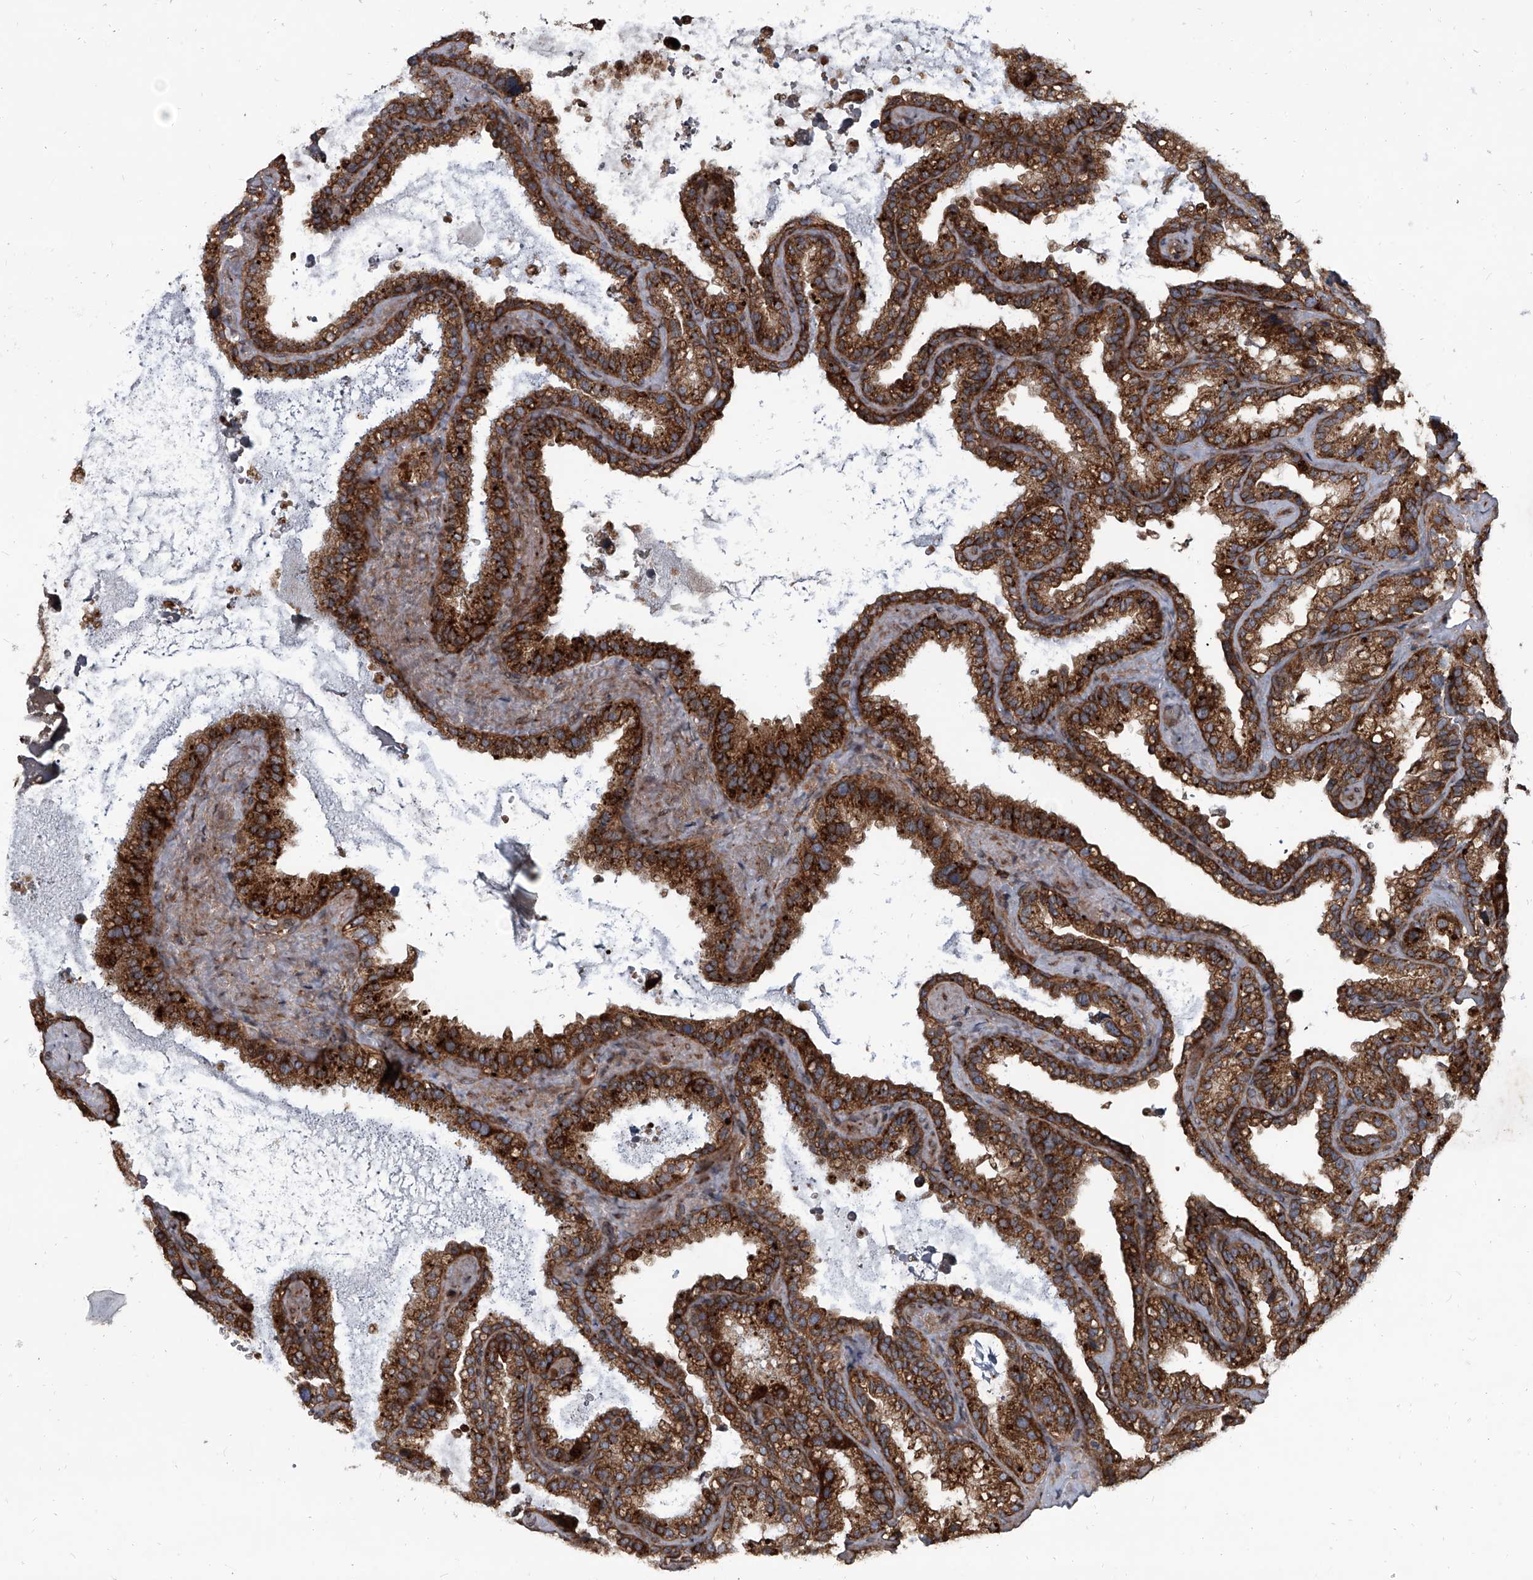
{"staining": {"intensity": "strong", "quantity": ">75%", "location": "cytoplasmic/membranous"}, "tissue": "seminal vesicle", "cell_type": "Glandular cells", "image_type": "normal", "snomed": [{"axis": "morphology", "description": "Normal tissue, NOS"}, {"axis": "topography", "description": "Prostate"}, {"axis": "topography", "description": "Seminal veicle"}], "caption": "DAB (3,3'-diaminobenzidine) immunohistochemical staining of unremarkable human seminal vesicle exhibits strong cytoplasmic/membranous protein expression in approximately >75% of glandular cells. (brown staining indicates protein expression, while blue staining denotes nuclei).", "gene": "EVA1C", "patient": {"sex": "male", "age": 68}}